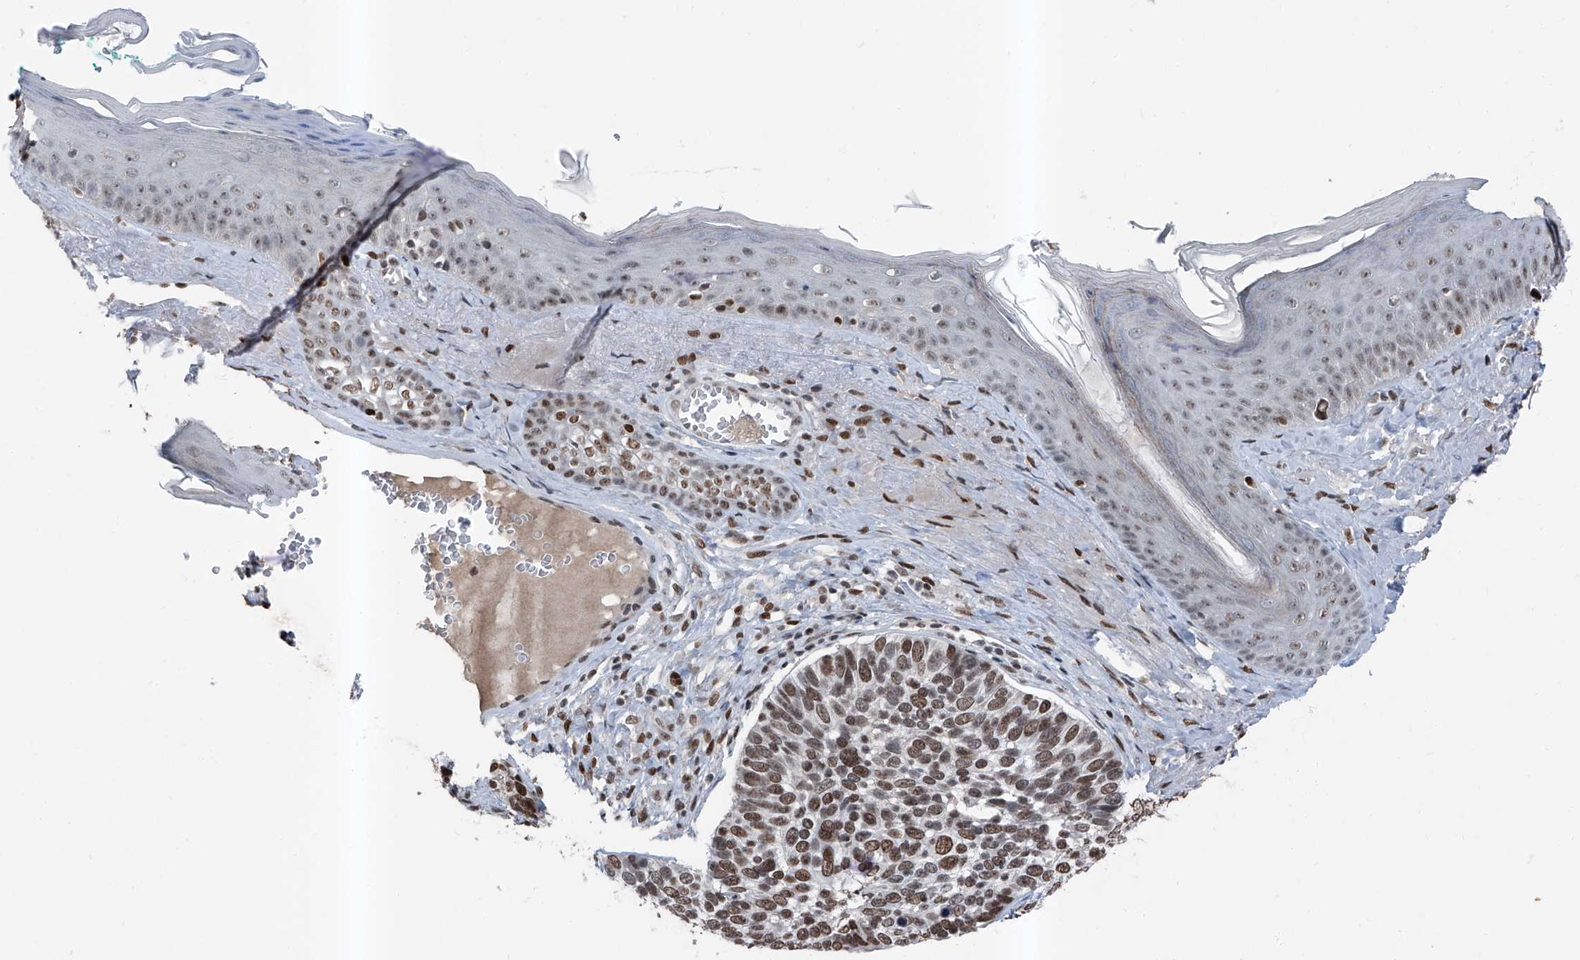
{"staining": {"intensity": "strong", "quantity": ">75%", "location": "nuclear"}, "tissue": "skin cancer", "cell_type": "Tumor cells", "image_type": "cancer", "snomed": [{"axis": "morphology", "description": "Basal cell carcinoma"}, {"axis": "topography", "description": "Skin"}], "caption": "Immunohistochemical staining of human basal cell carcinoma (skin) displays high levels of strong nuclear positivity in about >75% of tumor cells.", "gene": "BMI1", "patient": {"sex": "male", "age": 62}}